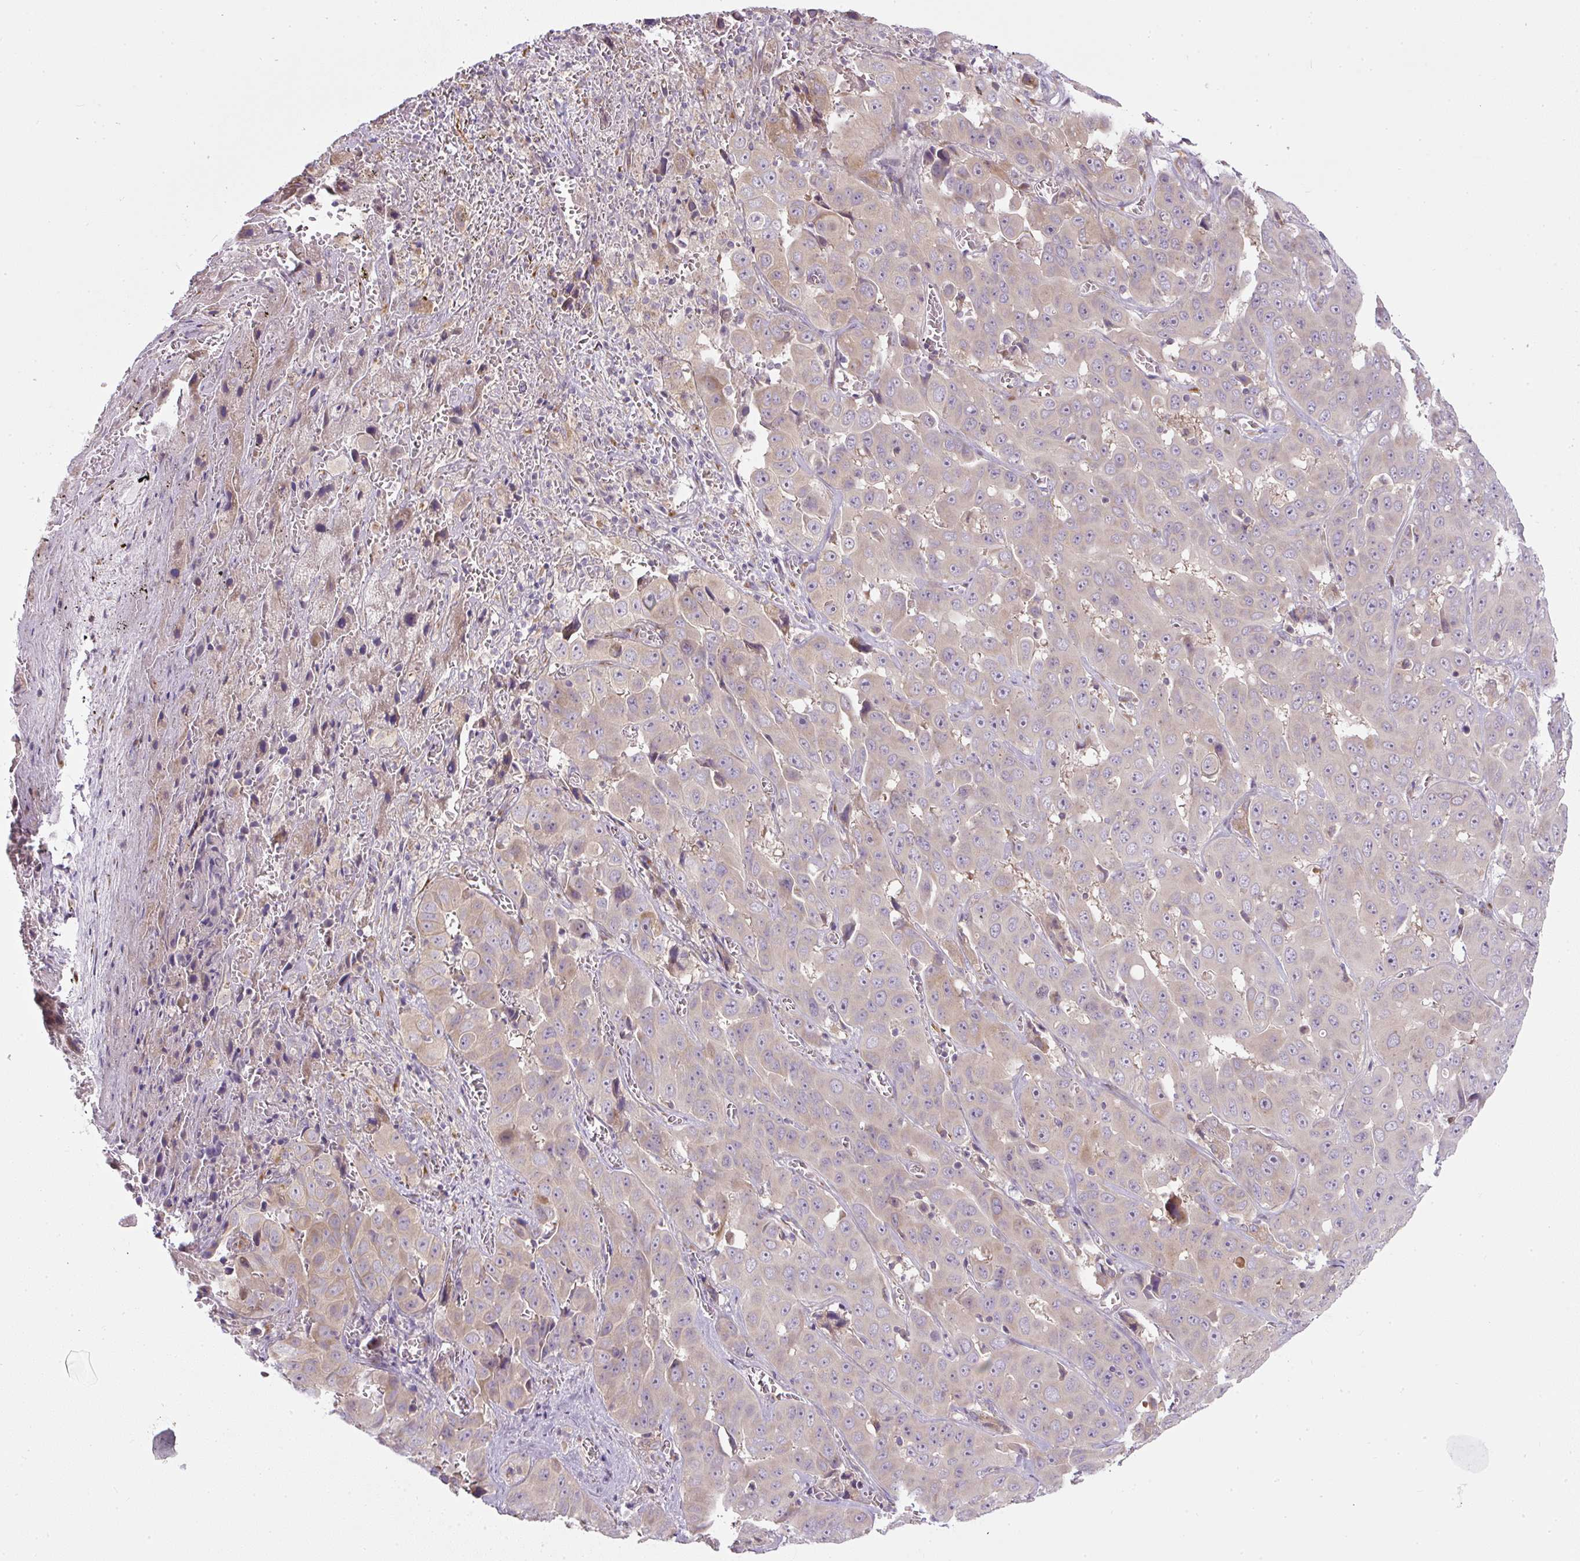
{"staining": {"intensity": "weak", "quantity": "25%-75%", "location": "cytoplasmic/membranous"}, "tissue": "liver cancer", "cell_type": "Tumor cells", "image_type": "cancer", "snomed": [{"axis": "morphology", "description": "Cholangiocarcinoma"}, {"axis": "topography", "description": "Liver"}], "caption": "Cholangiocarcinoma (liver) stained with a brown dye exhibits weak cytoplasmic/membranous positive expression in about 25%-75% of tumor cells.", "gene": "MLX", "patient": {"sex": "female", "age": 52}}